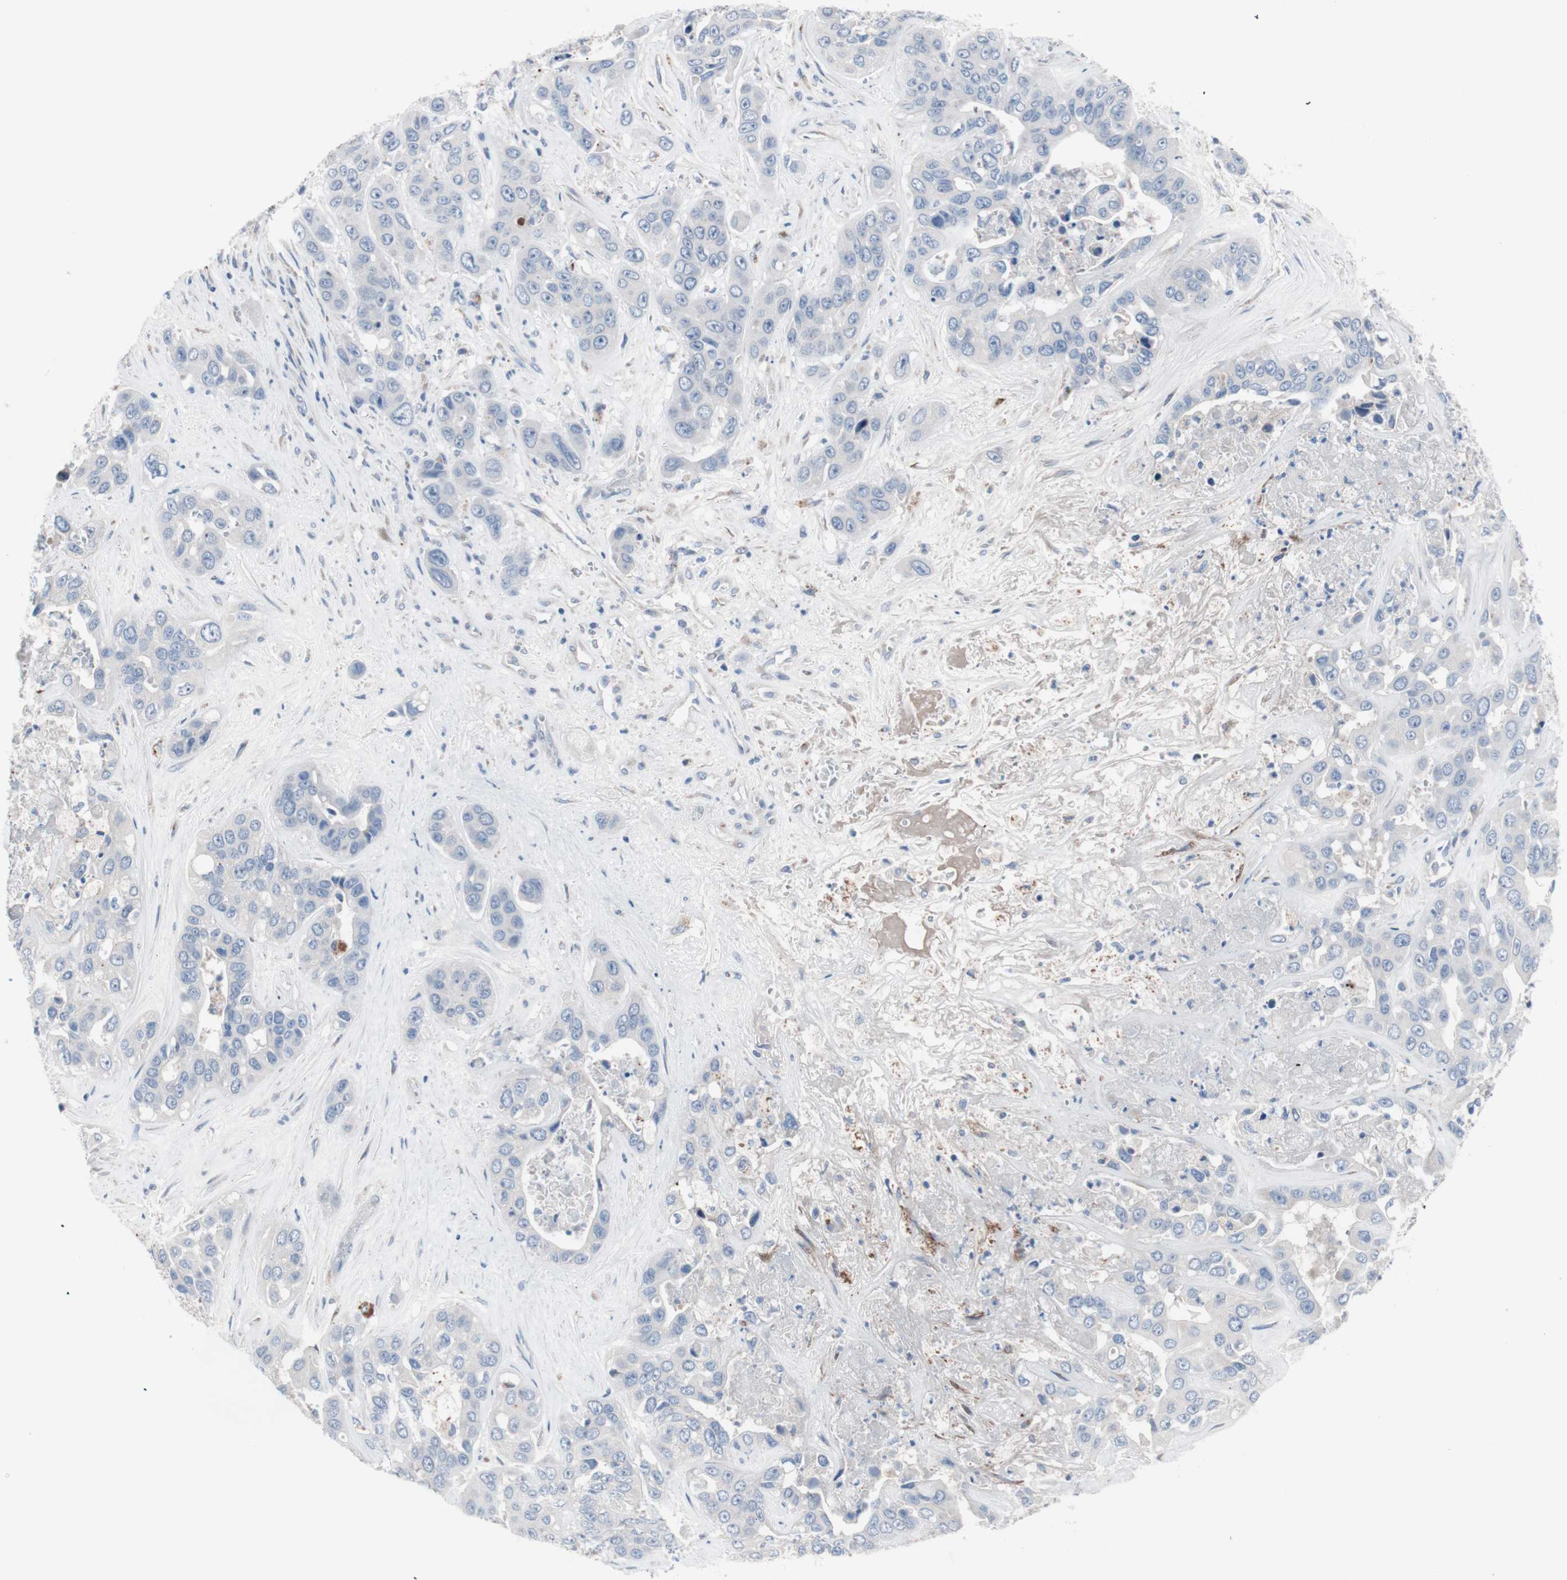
{"staining": {"intensity": "negative", "quantity": "none", "location": "none"}, "tissue": "liver cancer", "cell_type": "Tumor cells", "image_type": "cancer", "snomed": [{"axis": "morphology", "description": "Cholangiocarcinoma"}, {"axis": "topography", "description": "Liver"}], "caption": "The immunohistochemistry micrograph has no significant staining in tumor cells of liver cancer (cholangiocarcinoma) tissue.", "gene": "ULBP1", "patient": {"sex": "female", "age": 52}}